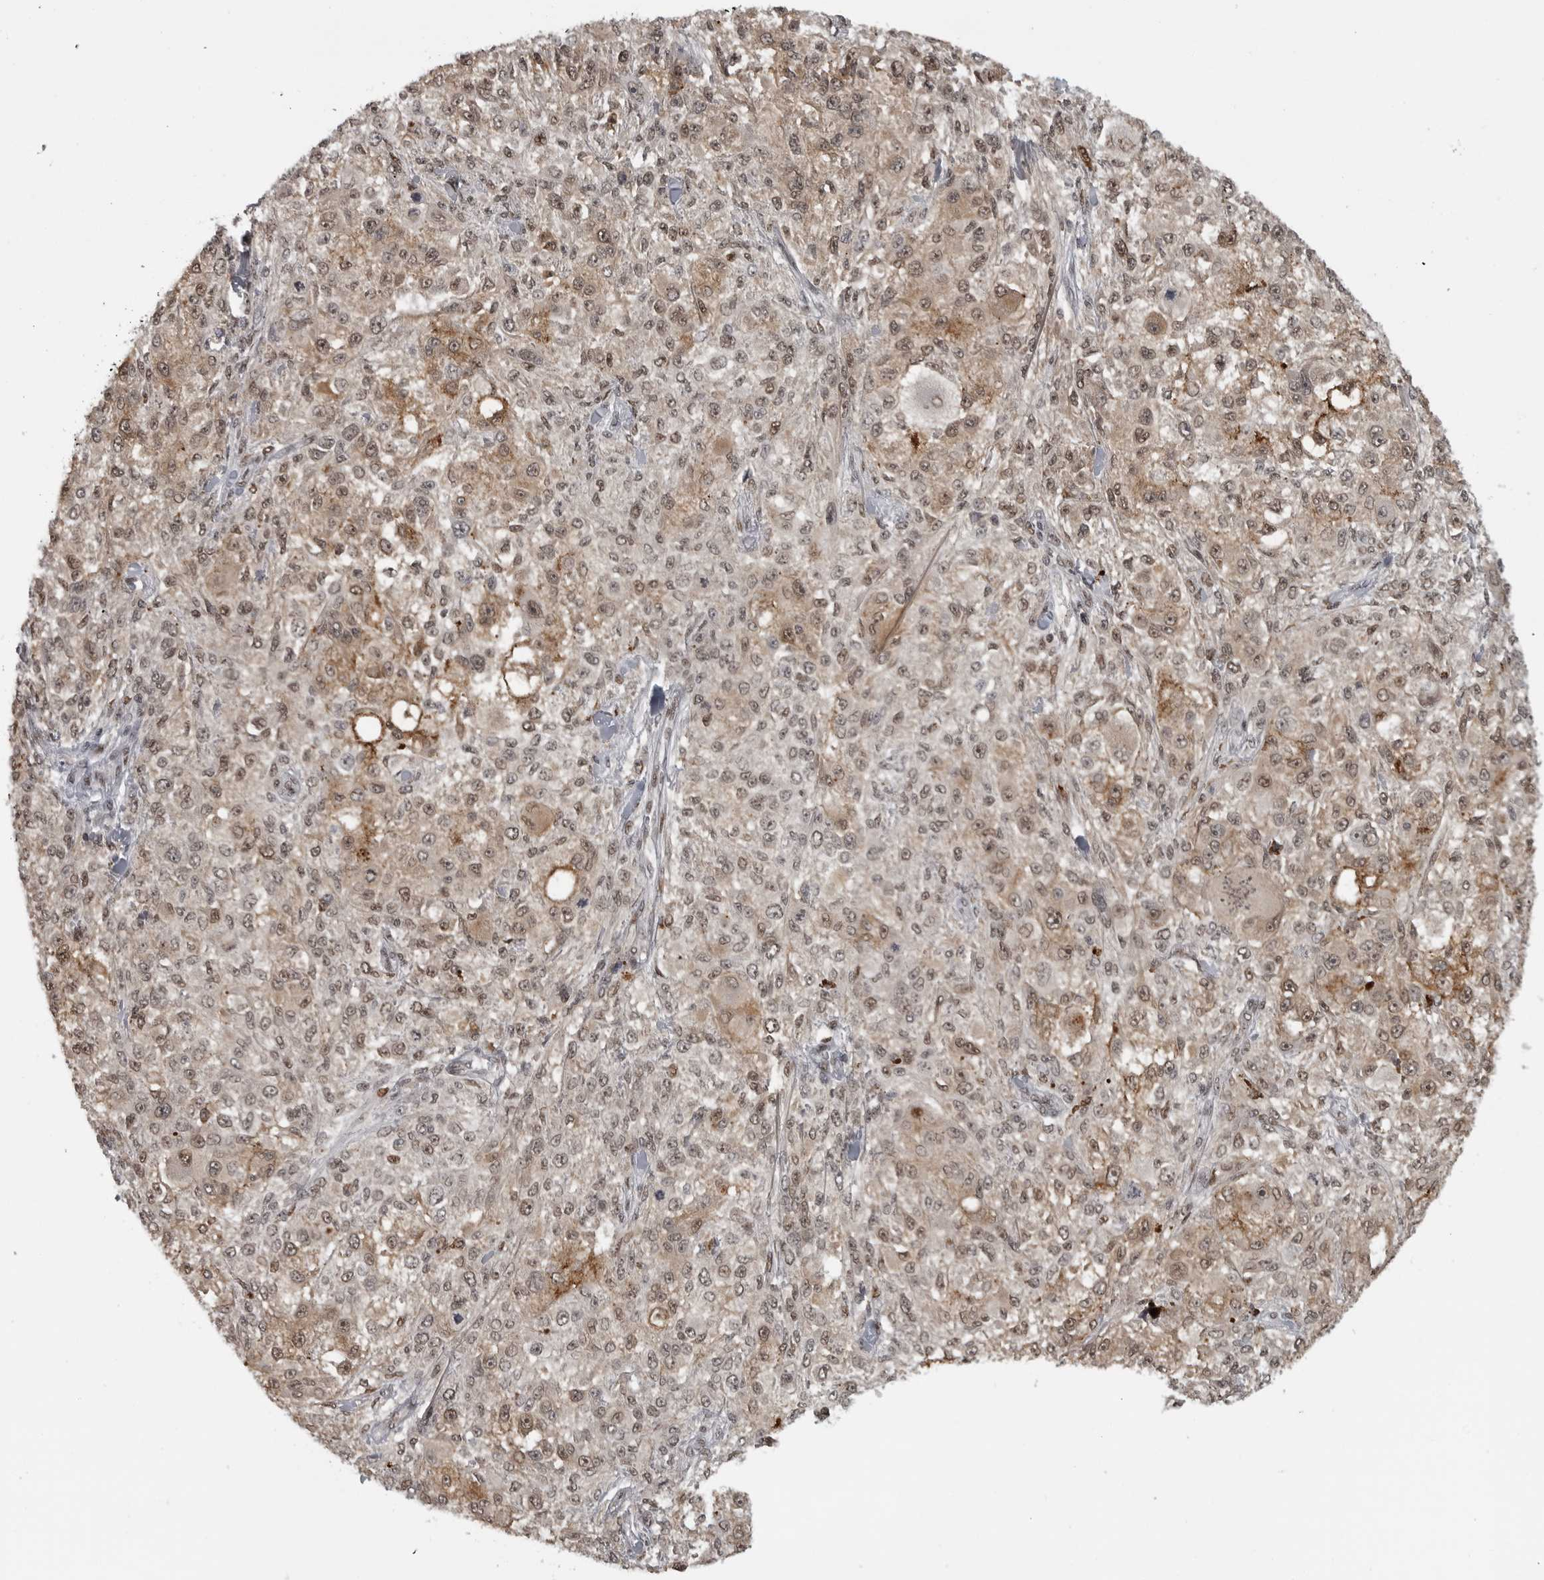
{"staining": {"intensity": "moderate", "quantity": ">75%", "location": "cytoplasmic/membranous,nuclear"}, "tissue": "melanoma", "cell_type": "Tumor cells", "image_type": "cancer", "snomed": [{"axis": "morphology", "description": "Necrosis, NOS"}, {"axis": "morphology", "description": "Malignant melanoma, NOS"}, {"axis": "topography", "description": "Skin"}], "caption": "A photomicrograph of human melanoma stained for a protein displays moderate cytoplasmic/membranous and nuclear brown staining in tumor cells.", "gene": "C8orf58", "patient": {"sex": "female", "age": 87}}